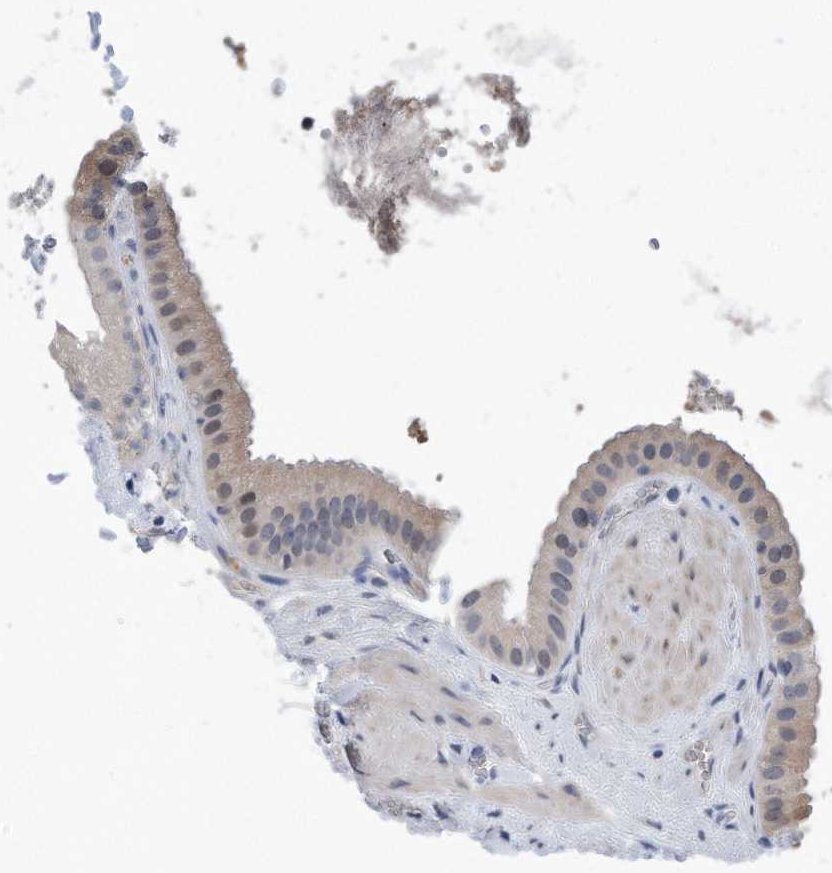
{"staining": {"intensity": "weak", "quantity": "25%-75%", "location": "cytoplasmic/membranous,nuclear"}, "tissue": "gallbladder", "cell_type": "Glandular cells", "image_type": "normal", "snomed": [{"axis": "morphology", "description": "Normal tissue, NOS"}, {"axis": "topography", "description": "Gallbladder"}], "caption": "A micrograph of gallbladder stained for a protein demonstrates weak cytoplasmic/membranous,nuclear brown staining in glandular cells. The staining was performed using DAB to visualize the protein expression in brown, while the nuclei were stained in blue with hematoxylin (Magnification: 20x).", "gene": "PCNA", "patient": {"sex": "male", "age": 55}}